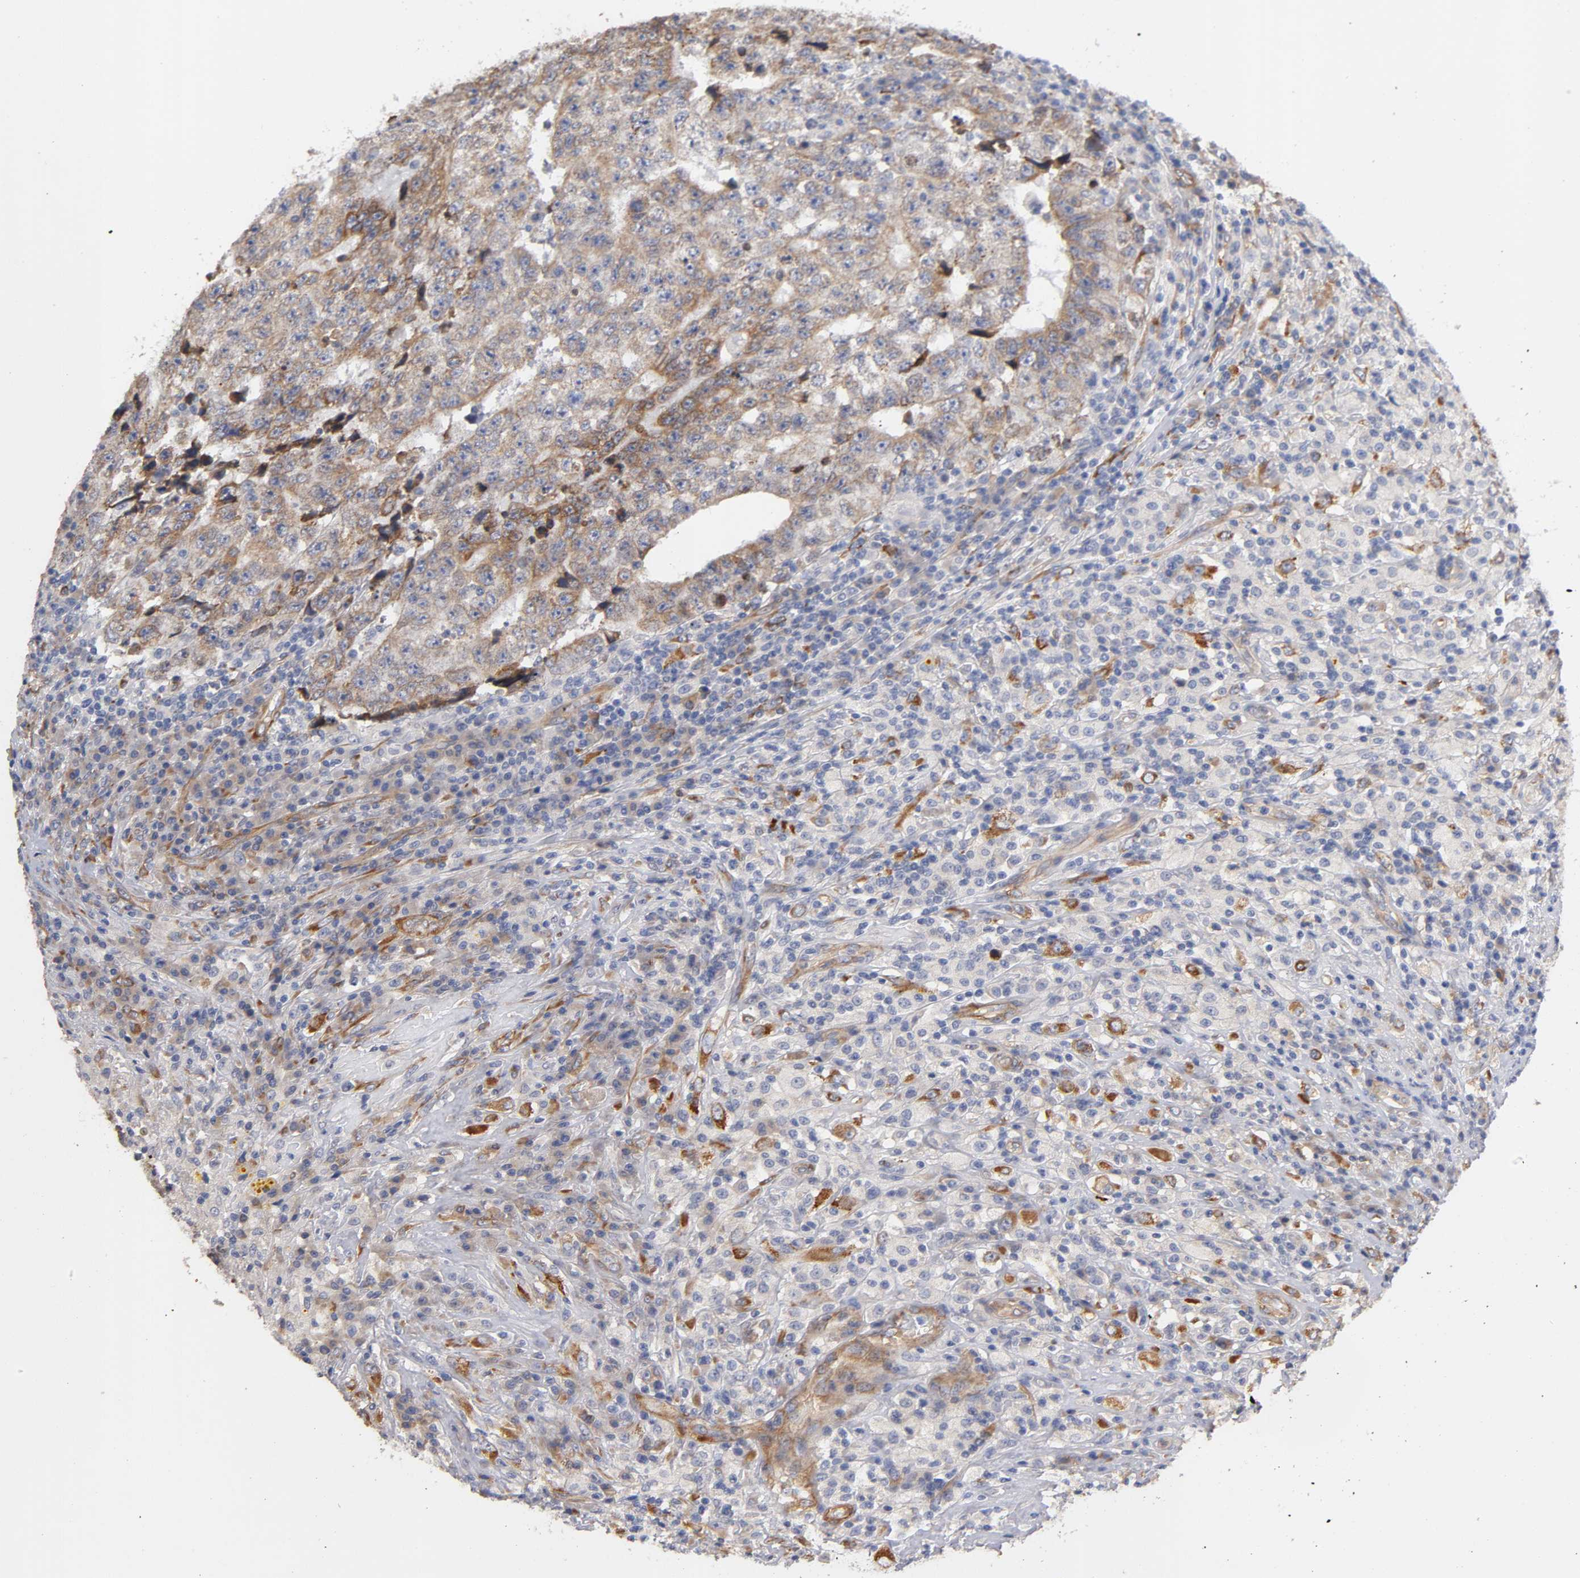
{"staining": {"intensity": "weak", "quantity": ">75%", "location": "cytoplasmic/membranous"}, "tissue": "testis cancer", "cell_type": "Tumor cells", "image_type": "cancer", "snomed": [{"axis": "morphology", "description": "Necrosis, NOS"}, {"axis": "morphology", "description": "Carcinoma, Embryonal, NOS"}, {"axis": "topography", "description": "Testis"}], "caption": "The image reveals staining of testis cancer, revealing weak cytoplasmic/membranous protein staining (brown color) within tumor cells. (Stains: DAB (3,3'-diaminobenzidine) in brown, nuclei in blue, Microscopy: brightfield microscopy at high magnification).", "gene": "LAMB1", "patient": {"sex": "male", "age": 19}}